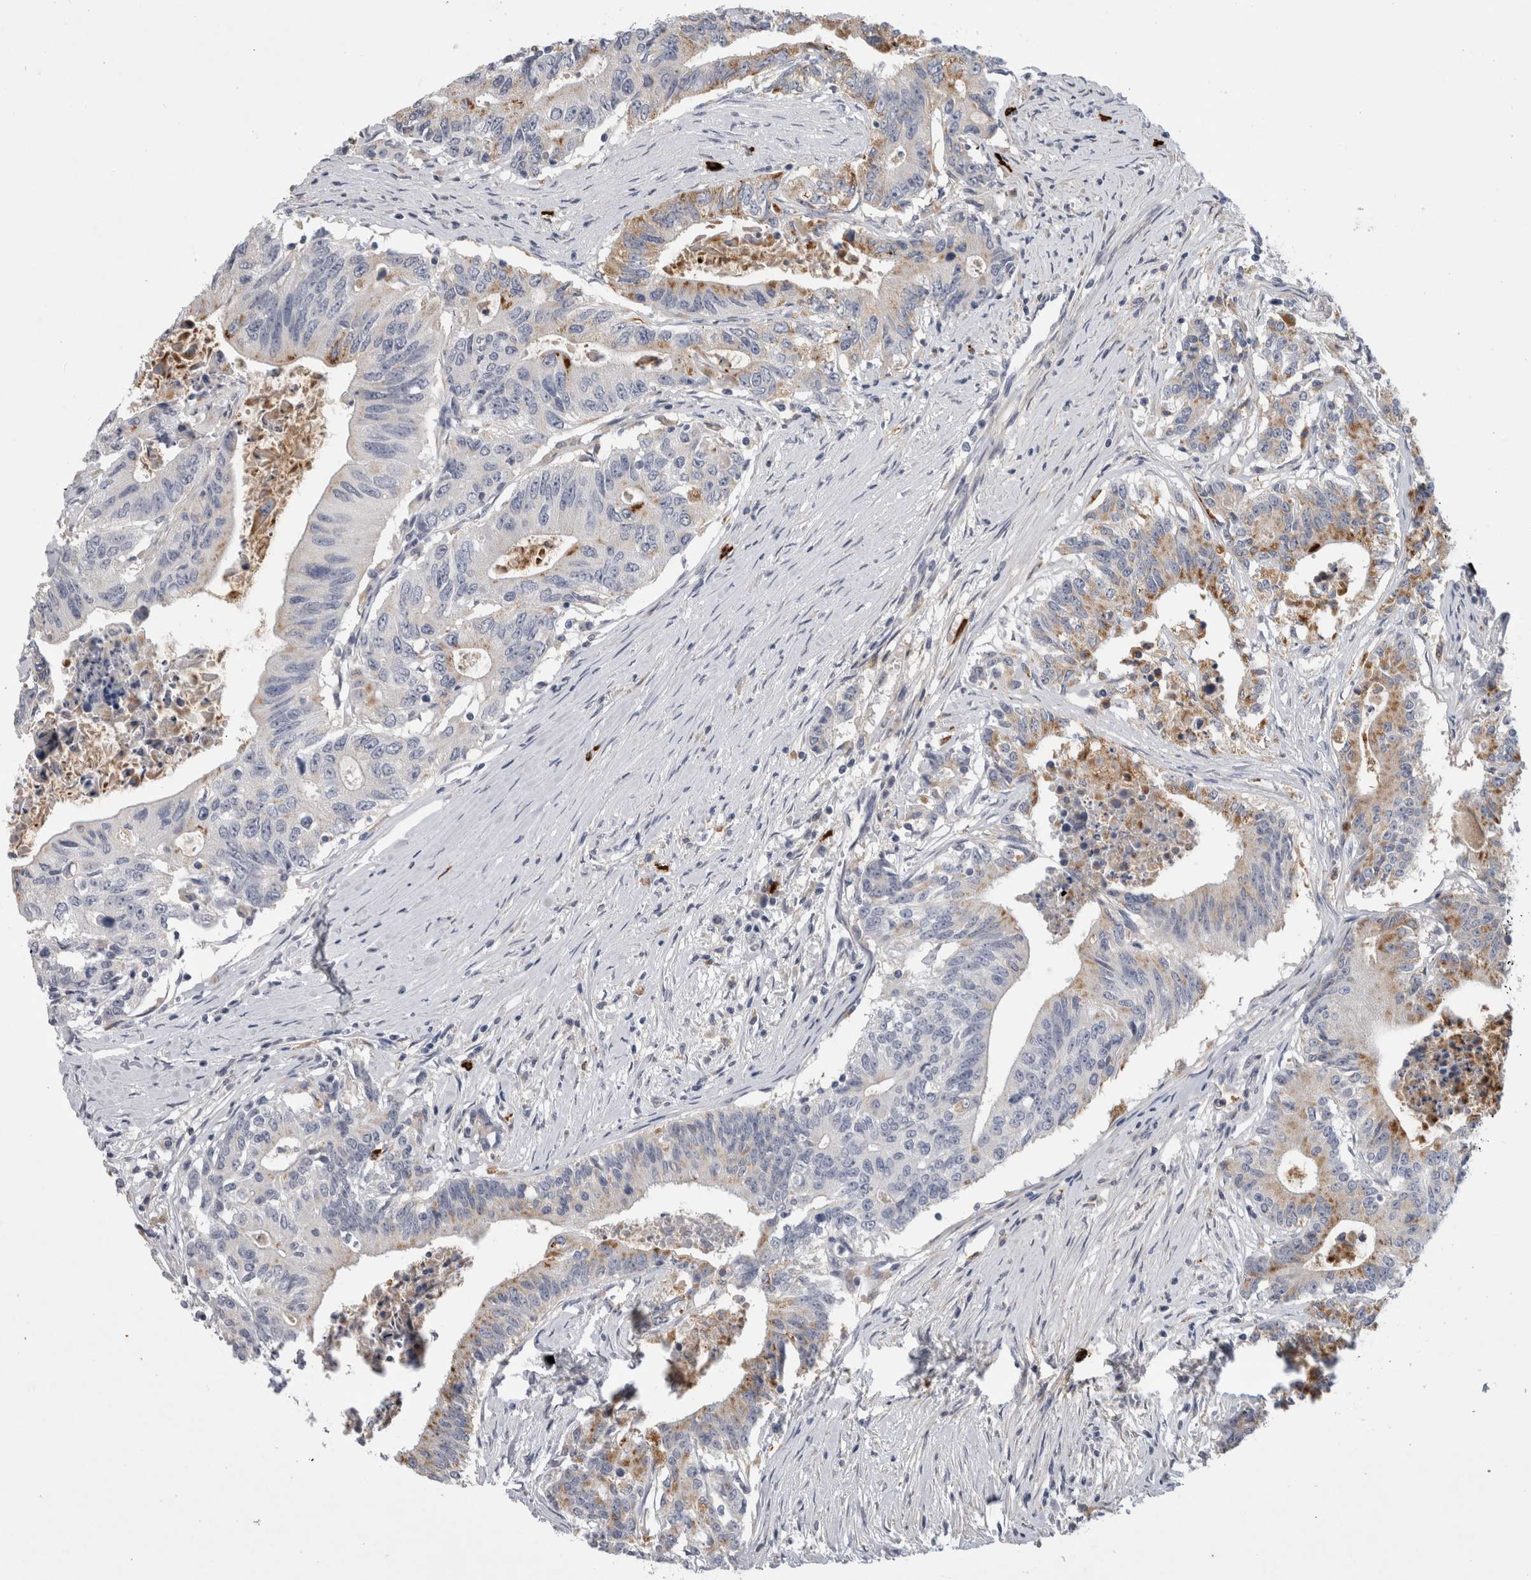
{"staining": {"intensity": "moderate", "quantity": "25%-75%", "location": "cytoplasmic/membranous"}, "tissue": "colorectal cancer", "cell_type": "Tumor cells", "image_type": "cancer", "snomed": [{"axis": "morphology", "description": "Adenocarcinoma, NOS"}, {"axis": "topography", "description": "Colon"}], "caption": "High-magnification brightfield microscopy of adenocarcinoma (colorectal) stained with DAB (3,3'-diaminobenzidine) (brown) and counterstained with hematoxylin (blue). tumor cells exhibit moderate cytoplasmic/membranous positivity is present in about25%-75% of cells.", "gene": "CD63", "patient": {"sex": "female", "age": 77}}